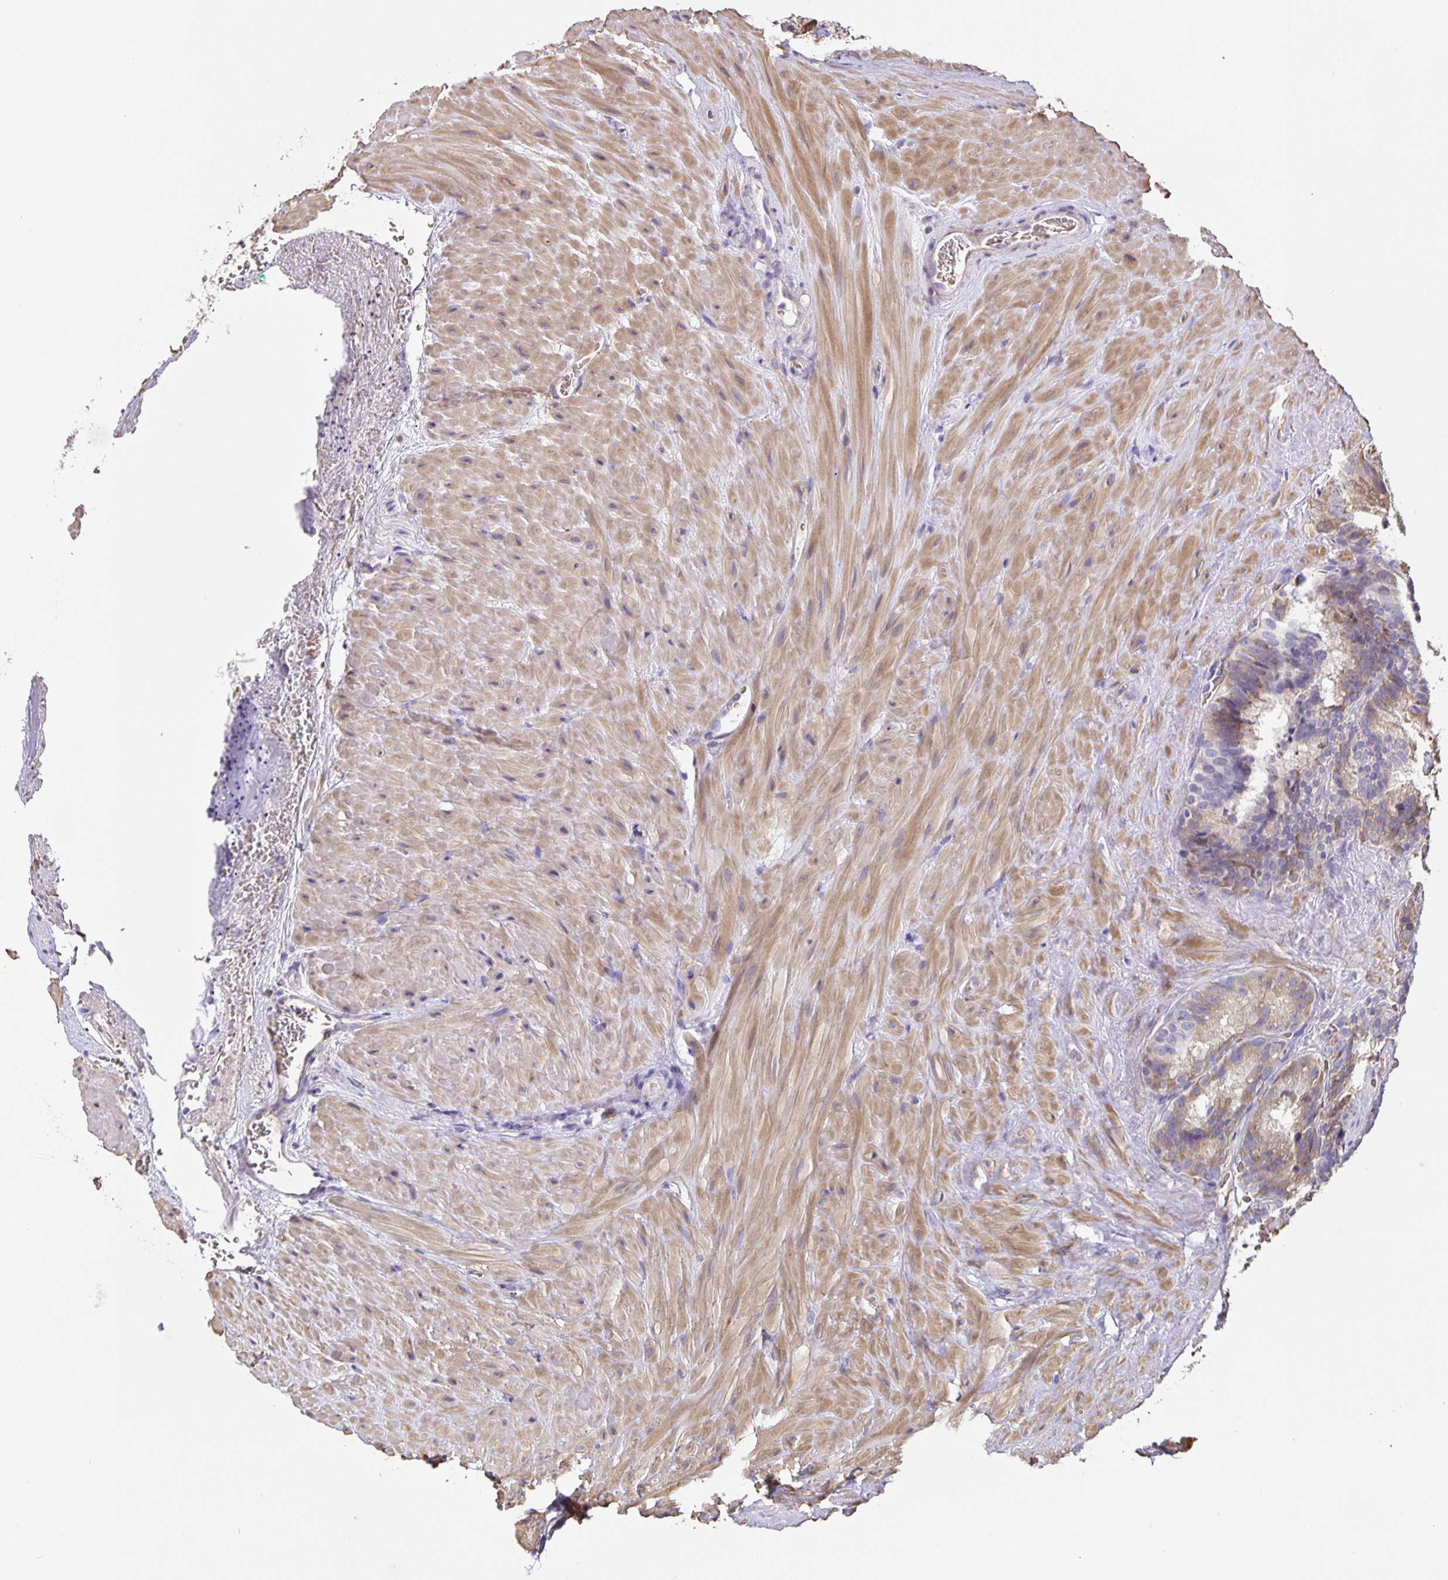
{"staining": {"intensity": "moderate", "quantity": "<25%", "location": "cytoplasmic/membranous"}, "tissue": "seminal vesicle", "cell_type": "Glandular cells", "image_type": "normal", "snomed": [{"axis": "morphology", "description": "Normal tissue, NOS"}, {"axis": "topography", "description": "Seminal veicle"}], "caption": "IHC photomicrograph of normal seminal vesicle: human seminal vesicle stained using immunohistochemistry (IHC) reveals low levels of moderate protein expression localized specifically in the cytoplasmic/membranous of glandular cells, appearing as a cytoplasmic/membranous brown color.", "gene": "TMEM71", "patient": {"sex": "male", "age": 60}}